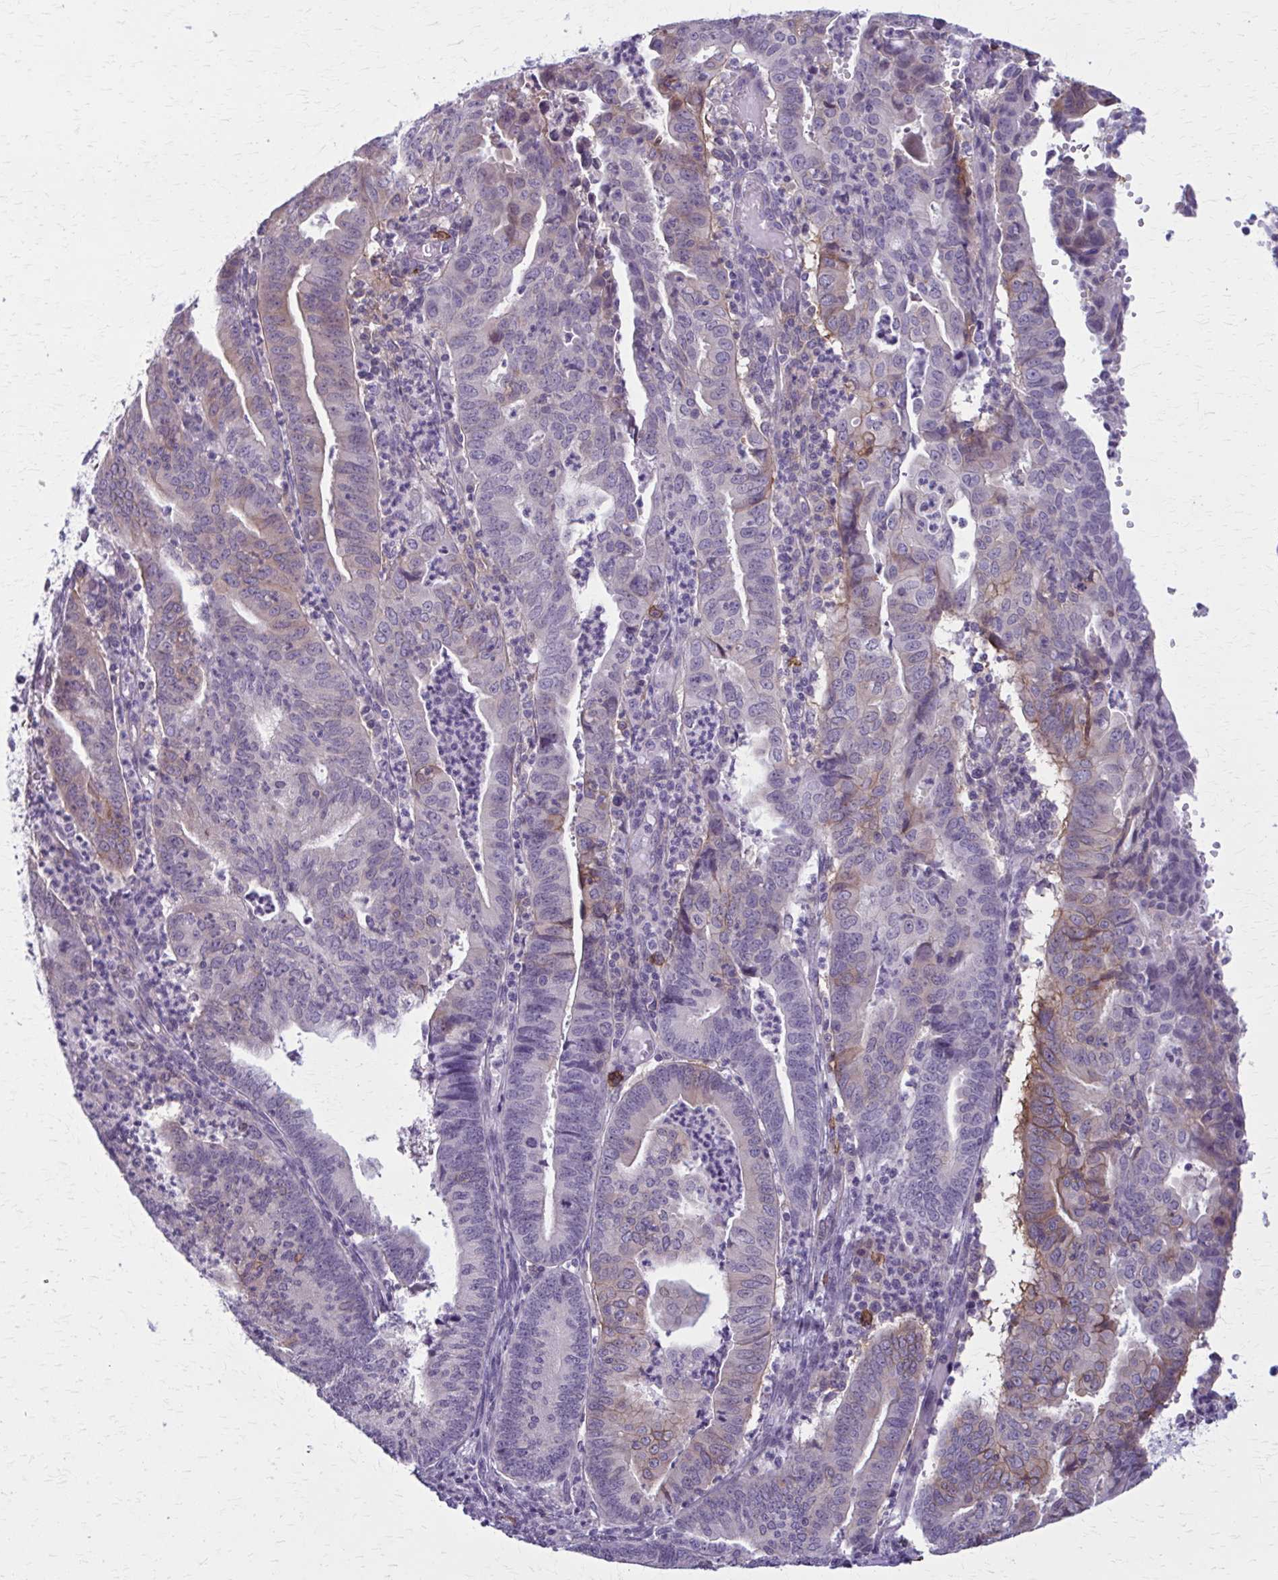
{"staining": {"intensity": "weak", "quantity": "<25%", "location": "cytoplasmic/membranous"}, "tissue": "endometrial cancer", "cell_type": "Tumor cells", "image_type": "cancer", "snomed": [{"axis": "morphology", "description": "Adenocarcinoma, NOS"}, {"axis": "topography", "description": "Endometrium"}], "caption": "The histopathology image exhibits no significant expression in tumor cells of endometrial cancer.", "gene": "CD38", "patient": {"sex": "female", "age": 60}}